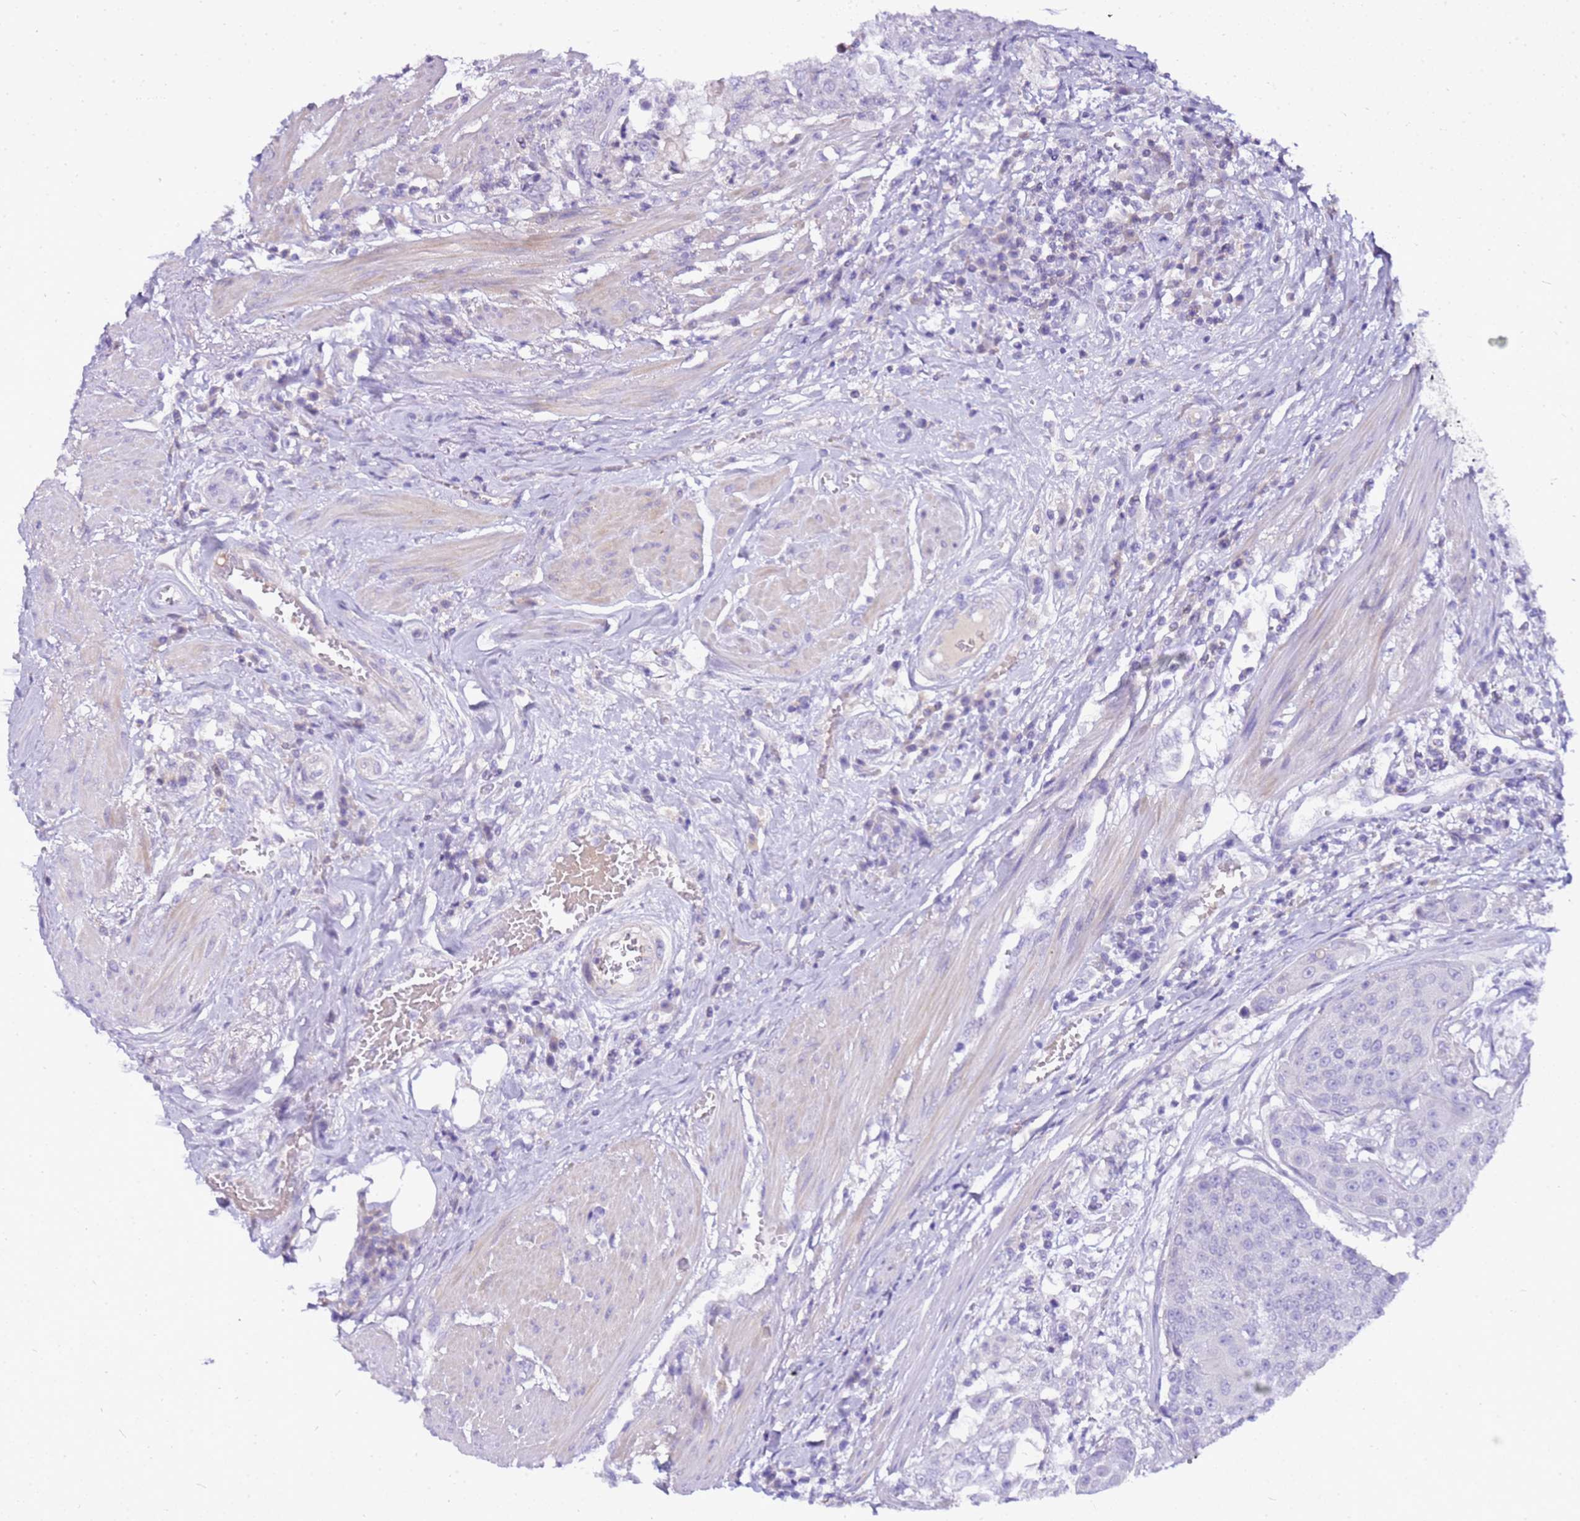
{"staining": {"intensity": "negative", "quantity": "none", "location": "none"}, "tissue": "urothelial cancer", "cell_type": "Tumor cells", "image_type": "cancer", "snomed": [{"axis": "morphology", "description": "Urothelial carcinoma, High grade"}, {"axis": "topography", "description": "Urinary bladder"}], "caption": "An immunohistochemistry (IHC) micrograph of high-grade urothelial carcinoma is shown. There is no staining in tumor cells of high-grade urothelial carcinoma. The staining was performed using DAB to visualize the protein expression in brown, while the nuclei were stained in blue with hematoxylin (Magnification: 20x).", "gene": "DCDC2B", "patient": {"sex": "female", "age": 63}}